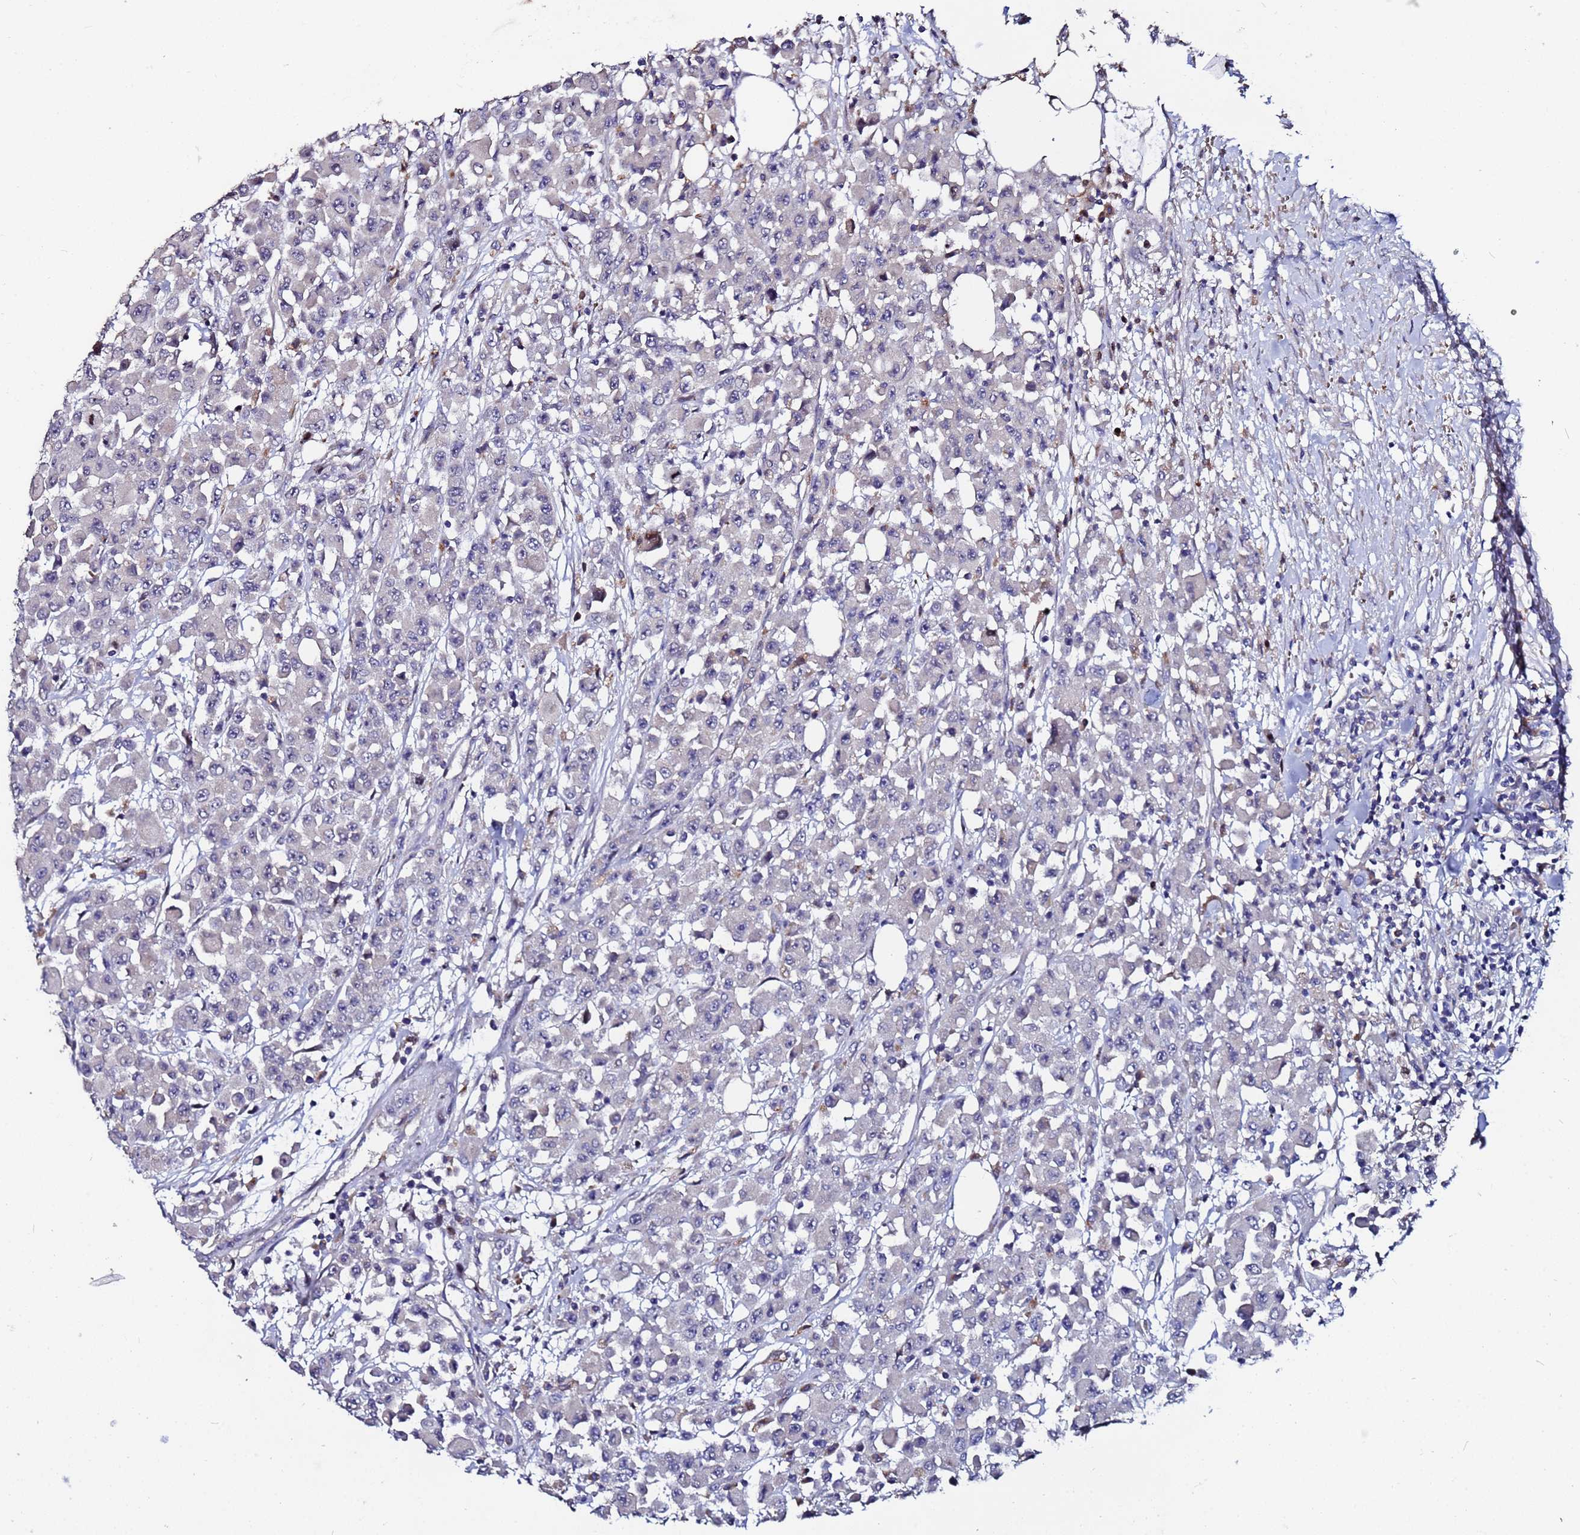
{"staining": {"intensity": "negative", "quantity": "none", "location": "none"}, "tissue": "colorectal cancer", "cell_type": "Tumor cells", "image_type": "cancer", "snomed": [{"axis": "morphology", "description": "Adenocarcinoma, NOS"}, {"axis": "topography", "description": "Colon"}], "caption": "There is no significant staining in tumor cells of colorectal cancer (adenocarcinoma).", "gene": "TCP10L", "patient": {"sex": "male", "age": 51}}